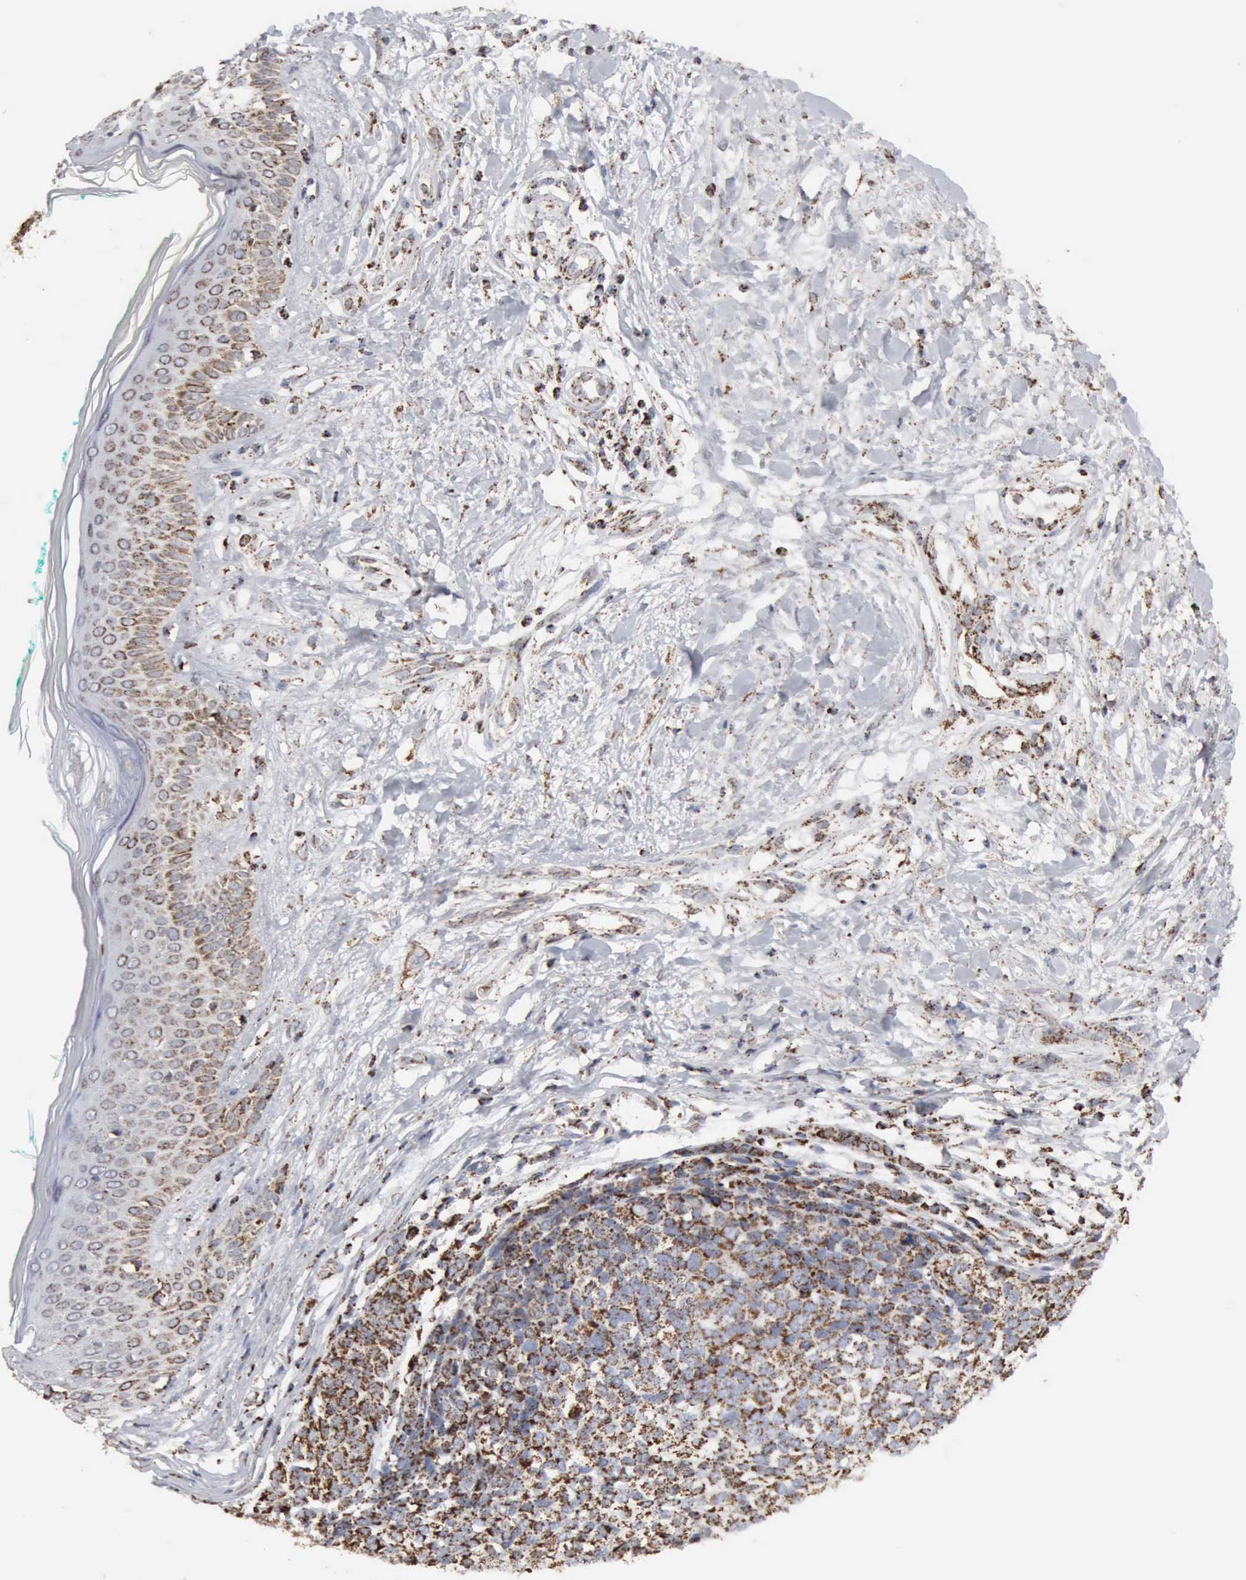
{"staining": {"intensity": "moderate", "quantity": ">75%", "location": "cytoplasmic/membranous"}, "tissue": "melanoma", "cell_type": "Tumor cells", "image_type": "cancer", "snomed": [{"axis": "morphology", "description": "Malignant melanoma, NOS"}, {"axis": "topography", "description": "Skin"}], "caption": "This is an image of IHC staining of malignant melanoma, which shows moderate expression in the cytoplasmic/membranous of tumor cells.", "gene": "ACO2", "patient": {"sex": "female", "age": 85}}